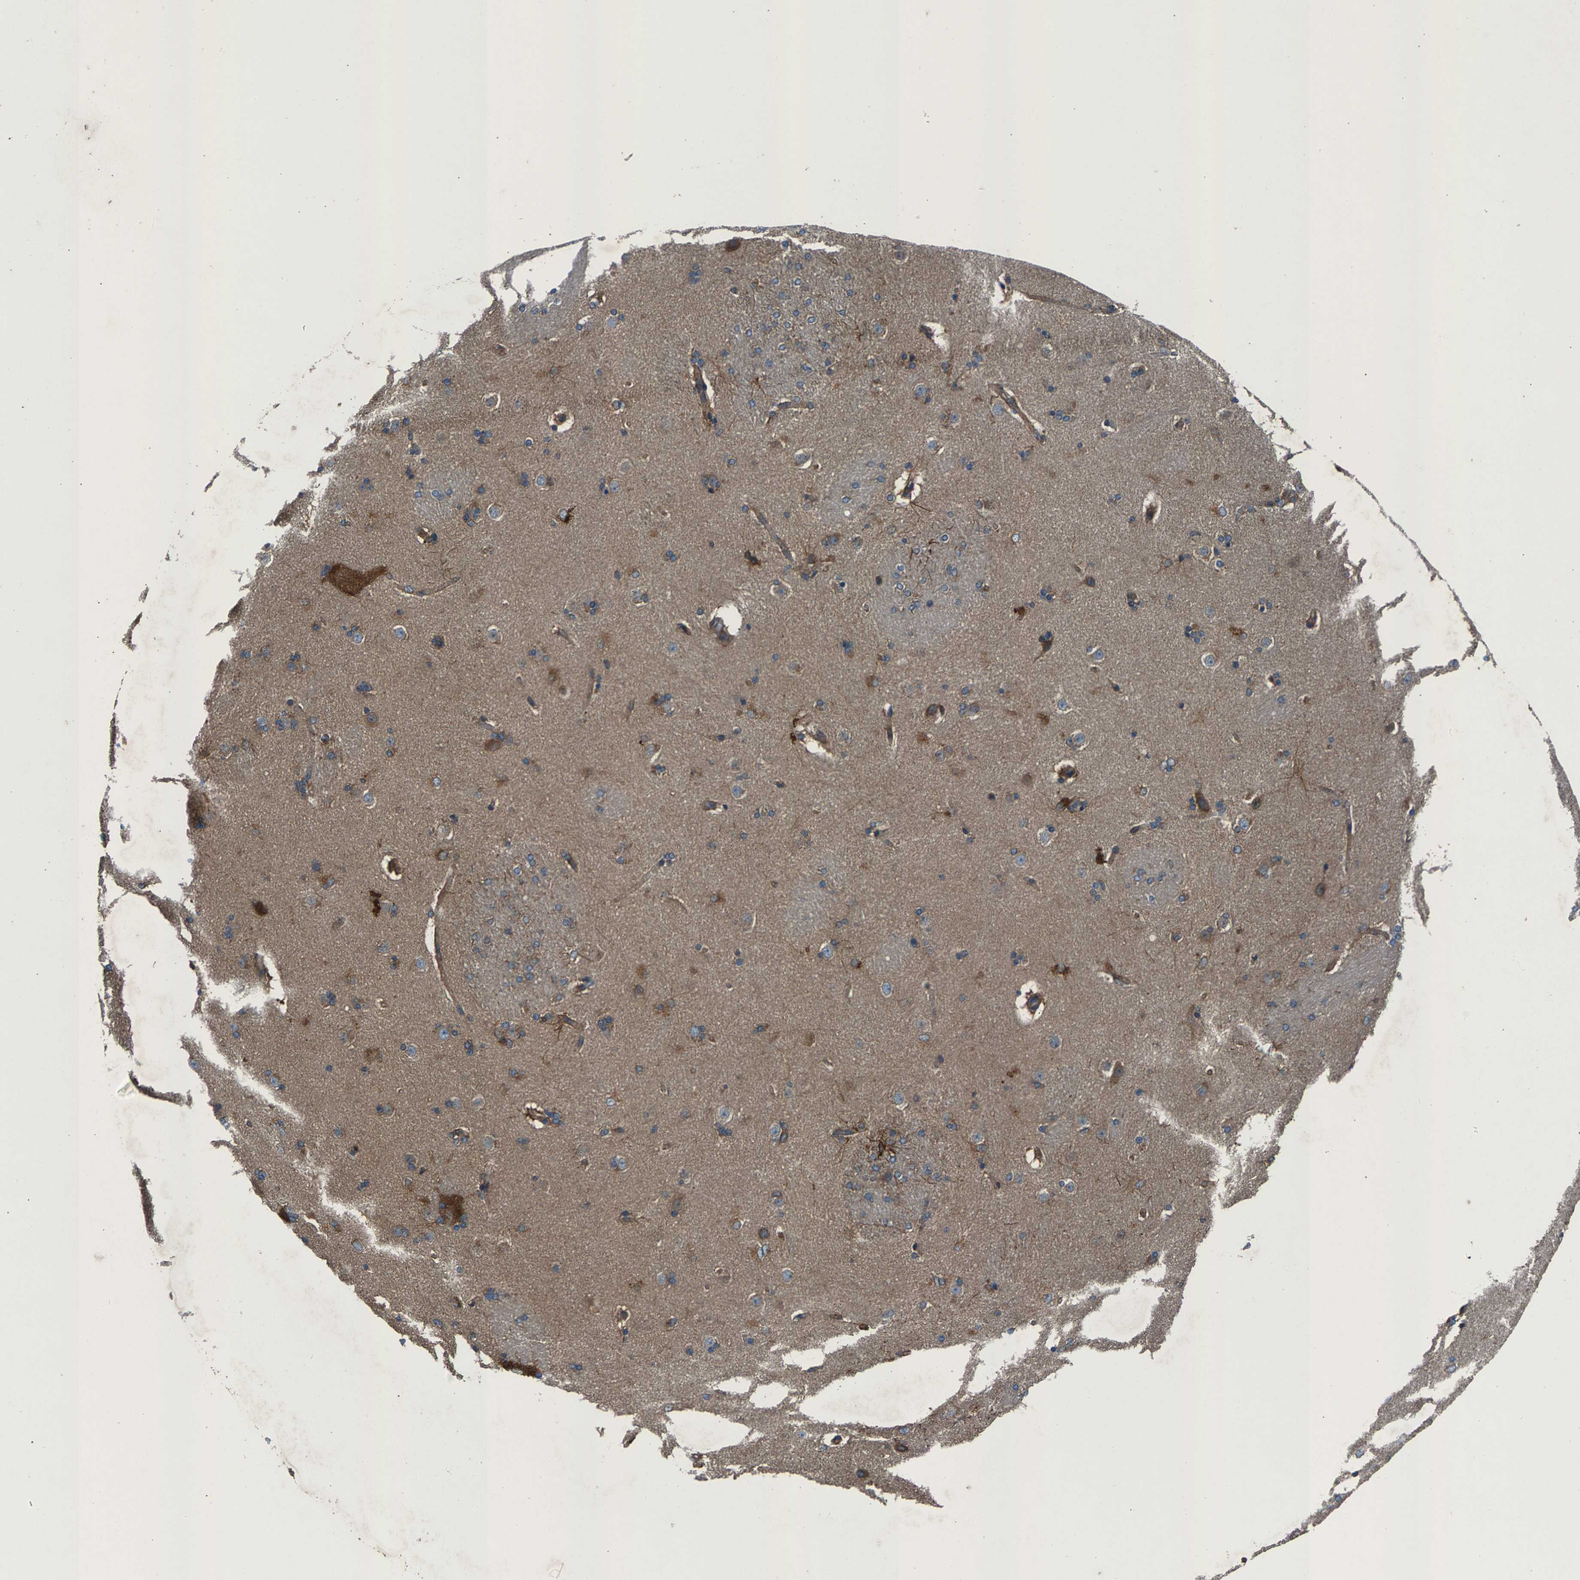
{"staining": {"intensity": "moderate", "quantity": "<25%", "location": "cytoplasmic/membranous"}, "tissue": "caudate", "cell_type": "Glial cells", "image_type": "normal", "snomed": [{"axis": "morphology", "description": "Normal tissue, NOS"}, {"axis": "topography", "description": "Lateral ventricle wall"}], "caption": "Glial cells demonstrate low levels of moderate cytoplasmic/membranous positivity in approximately <25% of cells in normal human caudate. (DAB IHC with brightfield microscopy, high magnification).", "gene": "LPCAT1", "patient": {"sex": "female", "age": 19}}